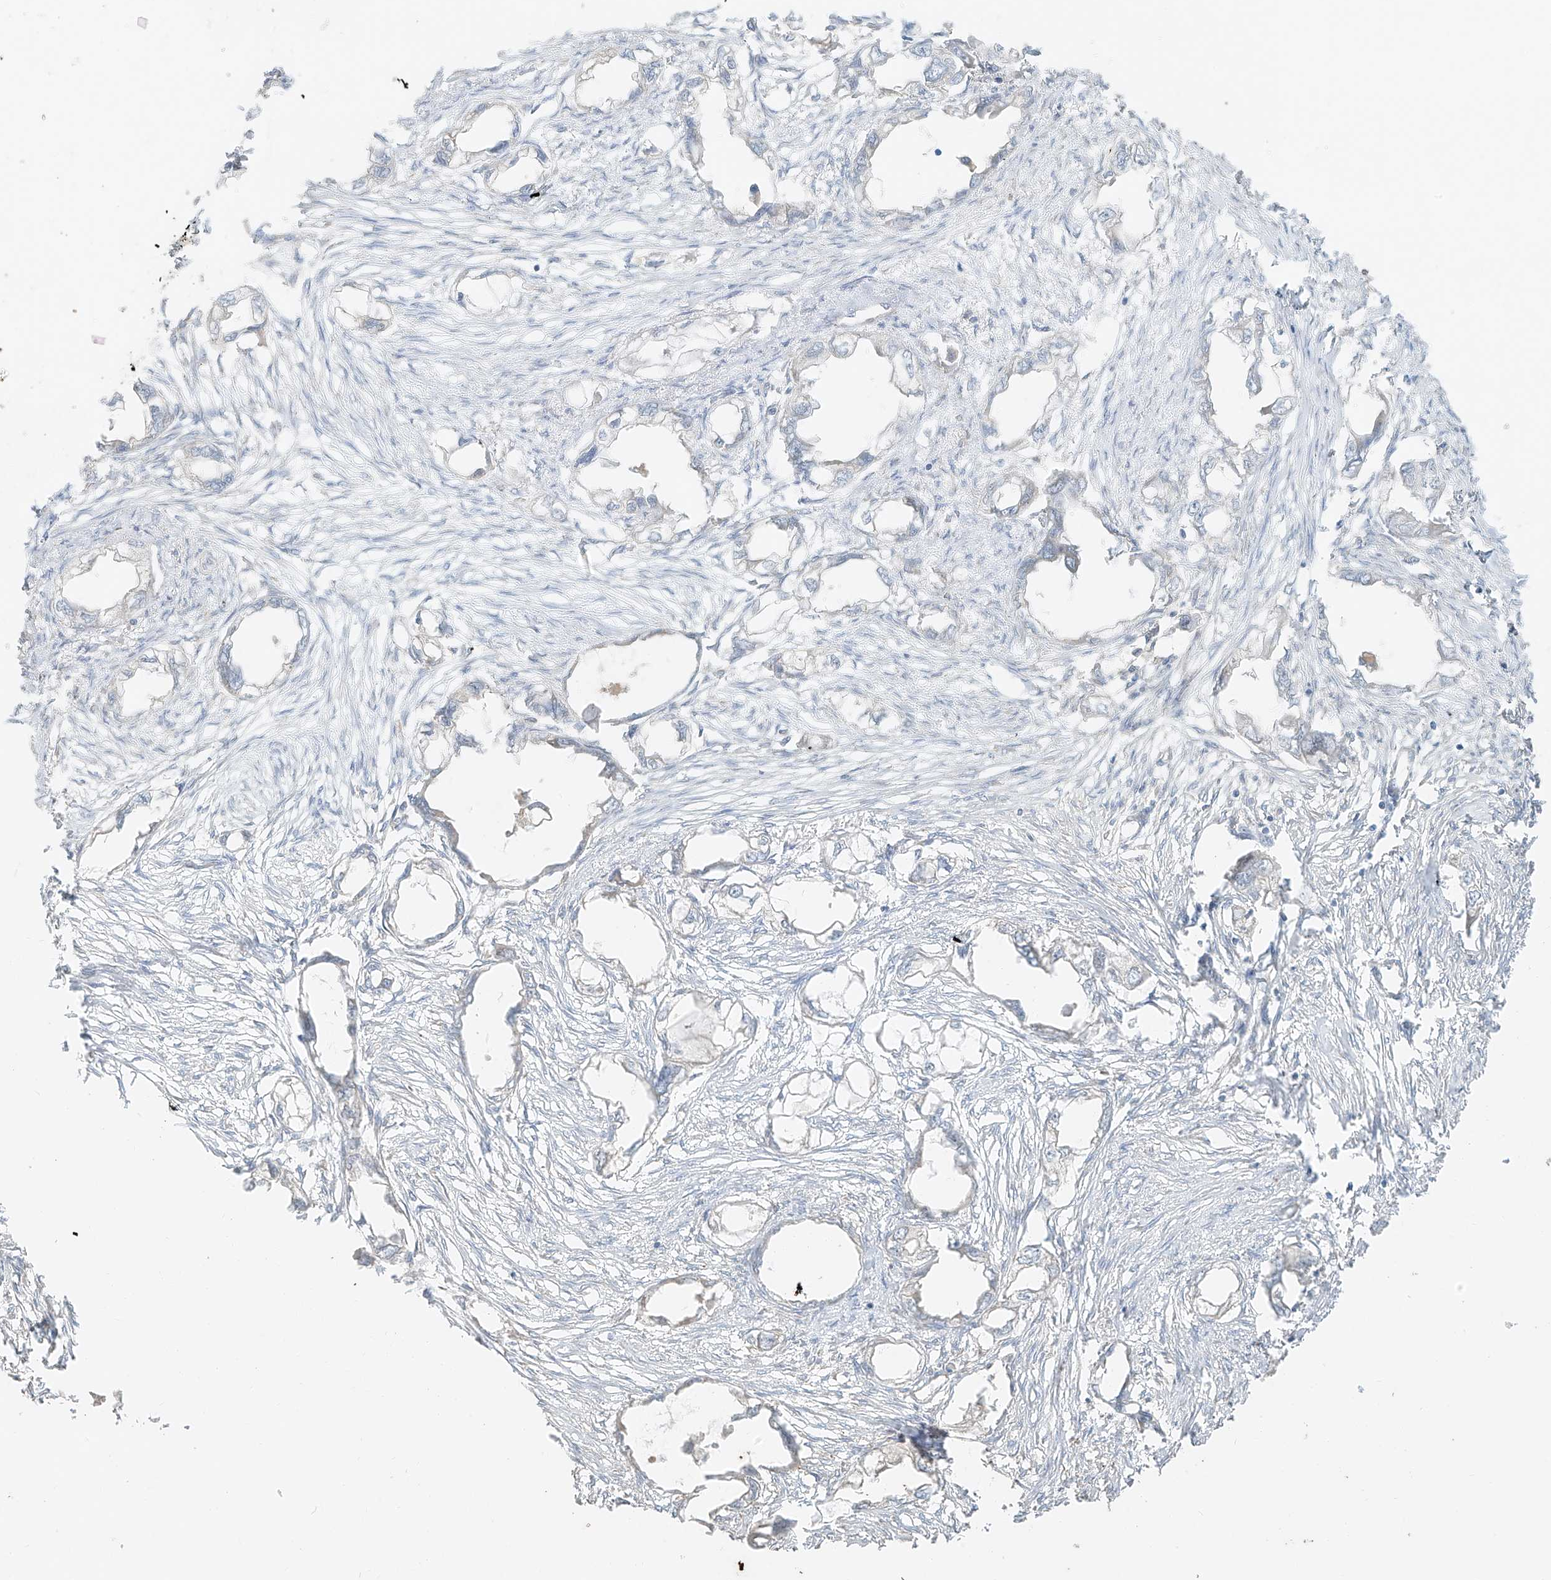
{"staining": {"intensity": "negative", "quantity": "none", "location": "none"}, "tissue": "endometrial cancer", "cell_type": "Tumor cells", "image_type": "cancer", "snomed": [{"axis": "morphology", "description": "Adenocarcinoma, NOS"}, {"axis": "morphology", "description": "Adenocarcinoma, metastatic, NOS"}, {"axis": "topography", "description": "Adipose tissue"}, {"axis": "topography", "description": "Endometrium"}], "caption": "High power microscopy photomicrograph of an immunohistochemistry micrograph of endometrial cancer, revealing no significant expression in tumor cells.", "gene": "ANKZF1", "patient": {"sex": "female", "age": 67}}